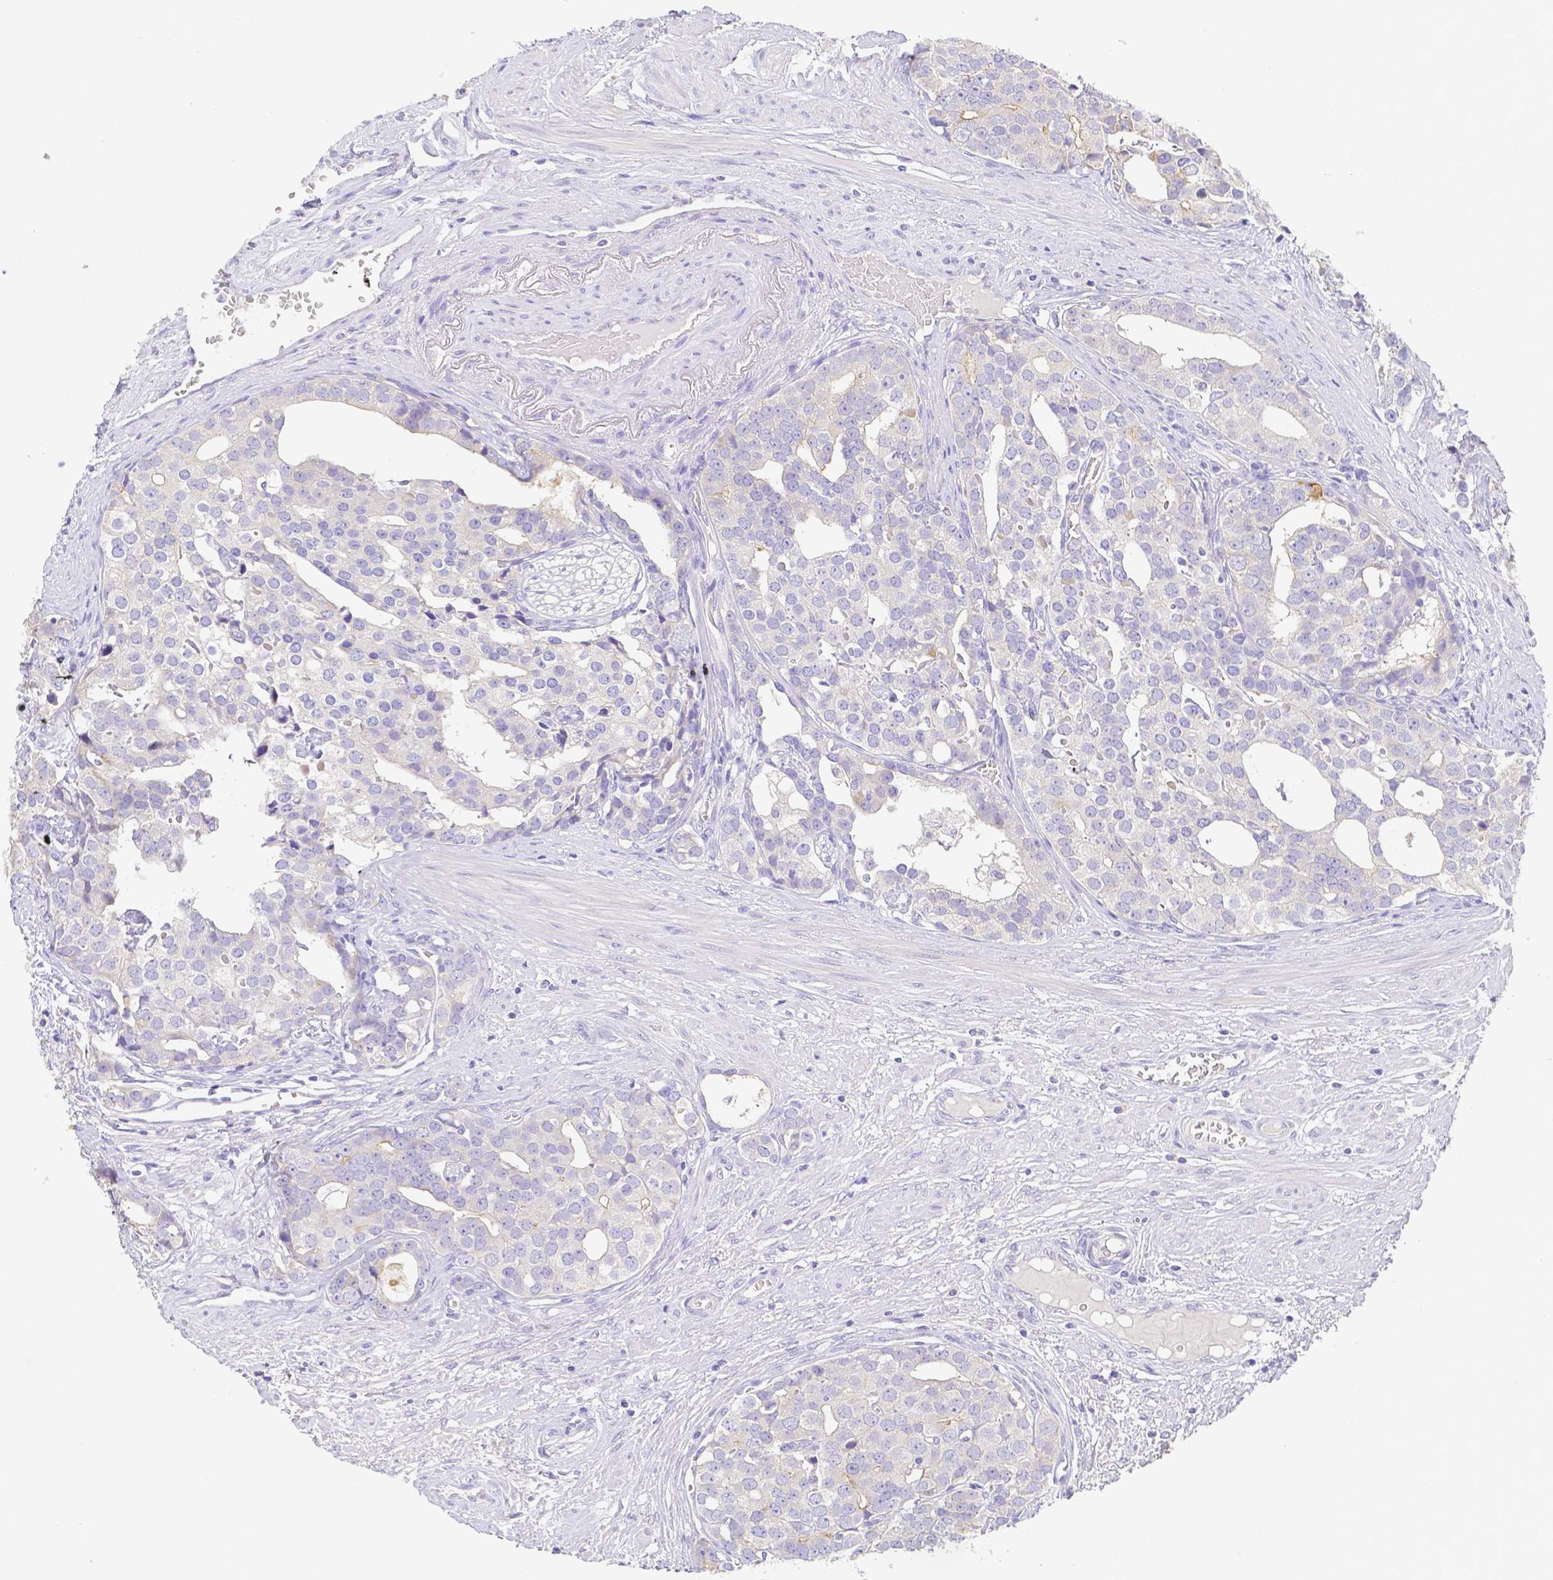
{"staining": {"intensity": "negative", "quantity": "none", "location": "none"}, "tissue": "prostate cancer", "cell_type": "Tumor cells", "image_type": "cancer", "snomed": [{"axis": "morphology", "description": "Adenocarcinoma, High grade"}, {"axis": "topography", "description": "Prostate"}], "caption": "Immunohistochemistry (IHC) photomicrograph of human prostate cancer (adenocarcinoma (high-grade)) stained for a protein (brown), which reveals no expression in tumor cells.", "gene": "ZG16B", "patient": {"sex": "male", "age": 71}}